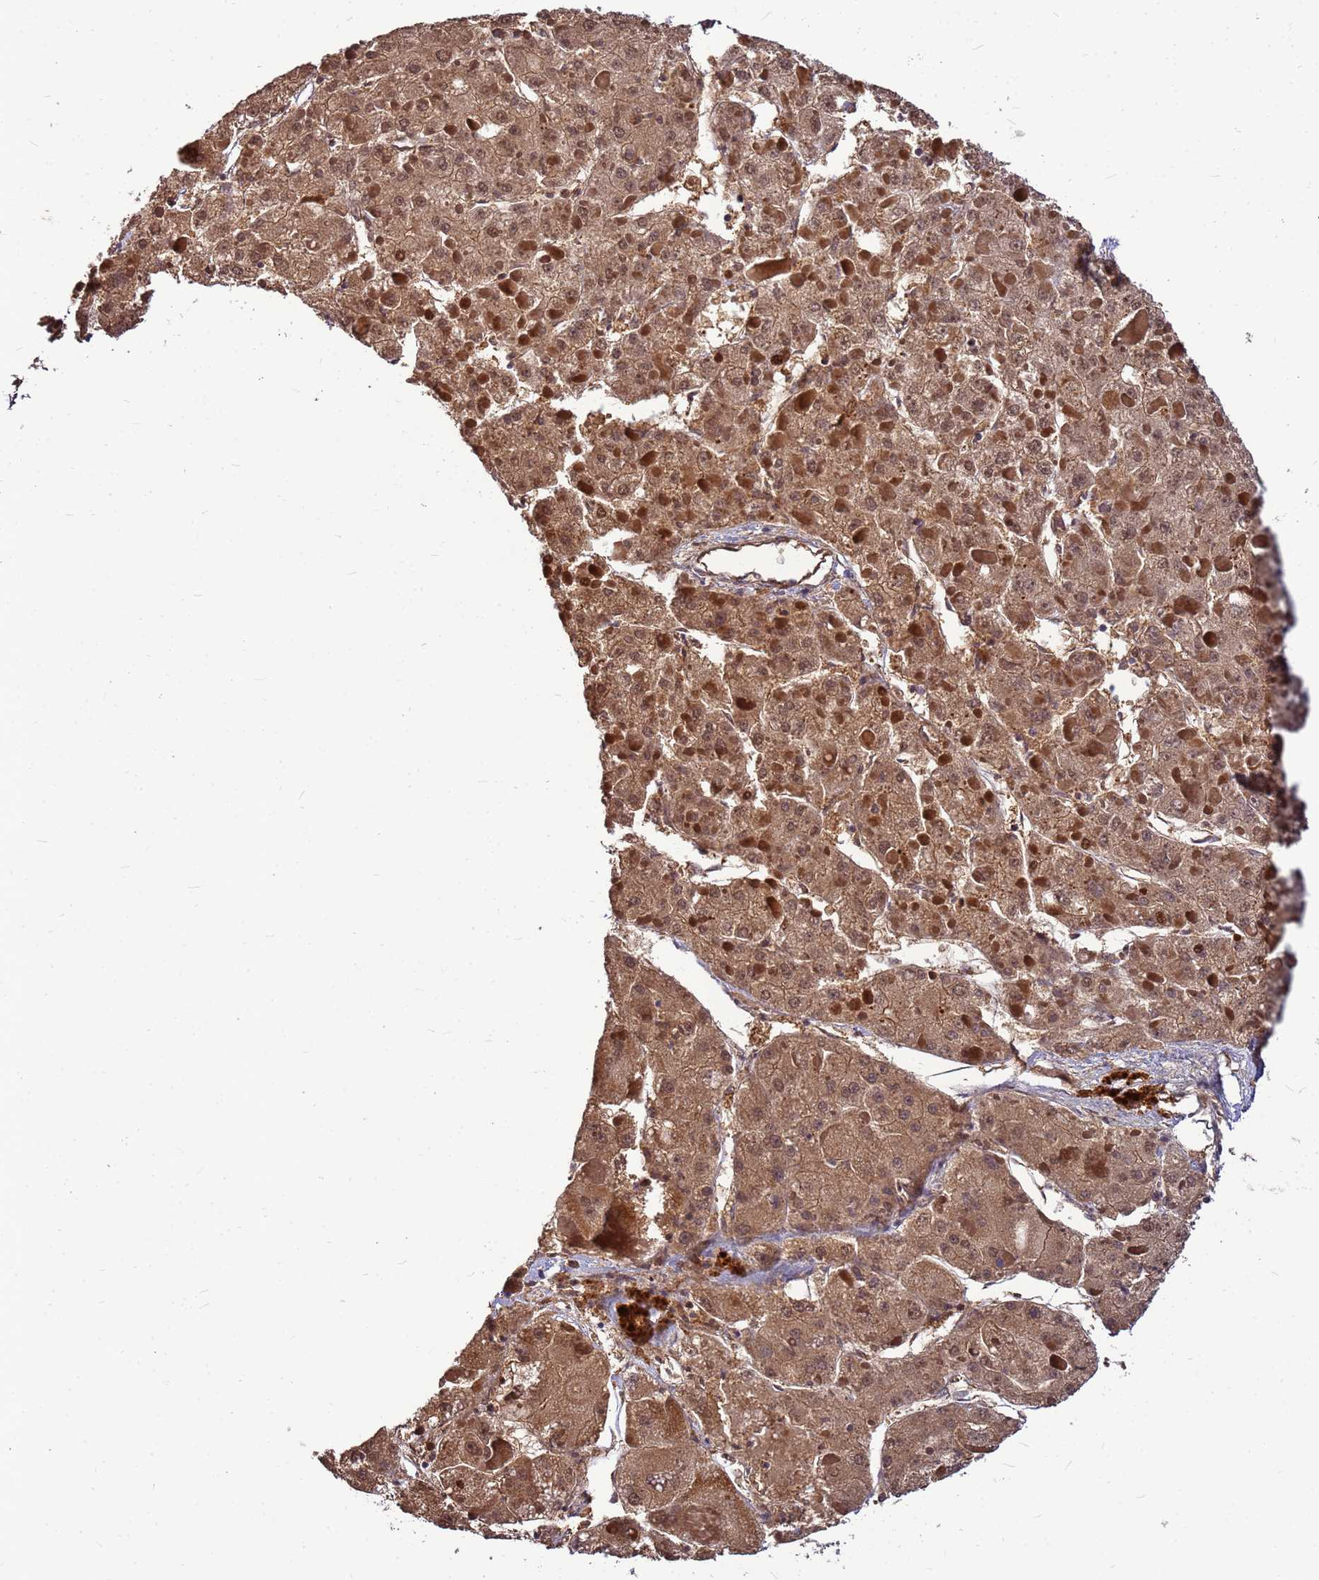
{"staining": {"intensity": "moderate", "quantity": ">75%", "location": "cytoplasmic/membranous,nuclear"}, "tissue": "liver cancer", "cell_type": "Tumor cells", "image_type": "cancer", "snomed": [{"axis": "morphology", "description": "Carcinoma, Hepatocellular, NOS"}, {"axis": "topography", "description": "Liver"}], "caption": "Immunohistochemistry micrograph of neoplastic tissue: human liver cancer stained using IHC displays medium levels of moderate protein expression localized specifically in the cytoplasmic/membranous and nuclear of tumor cells, appearing as a cytoplasmic/membranous and nuclear brown color.", "gene": "DUS4L", "patient": {"sex": "female", "age": 73}}